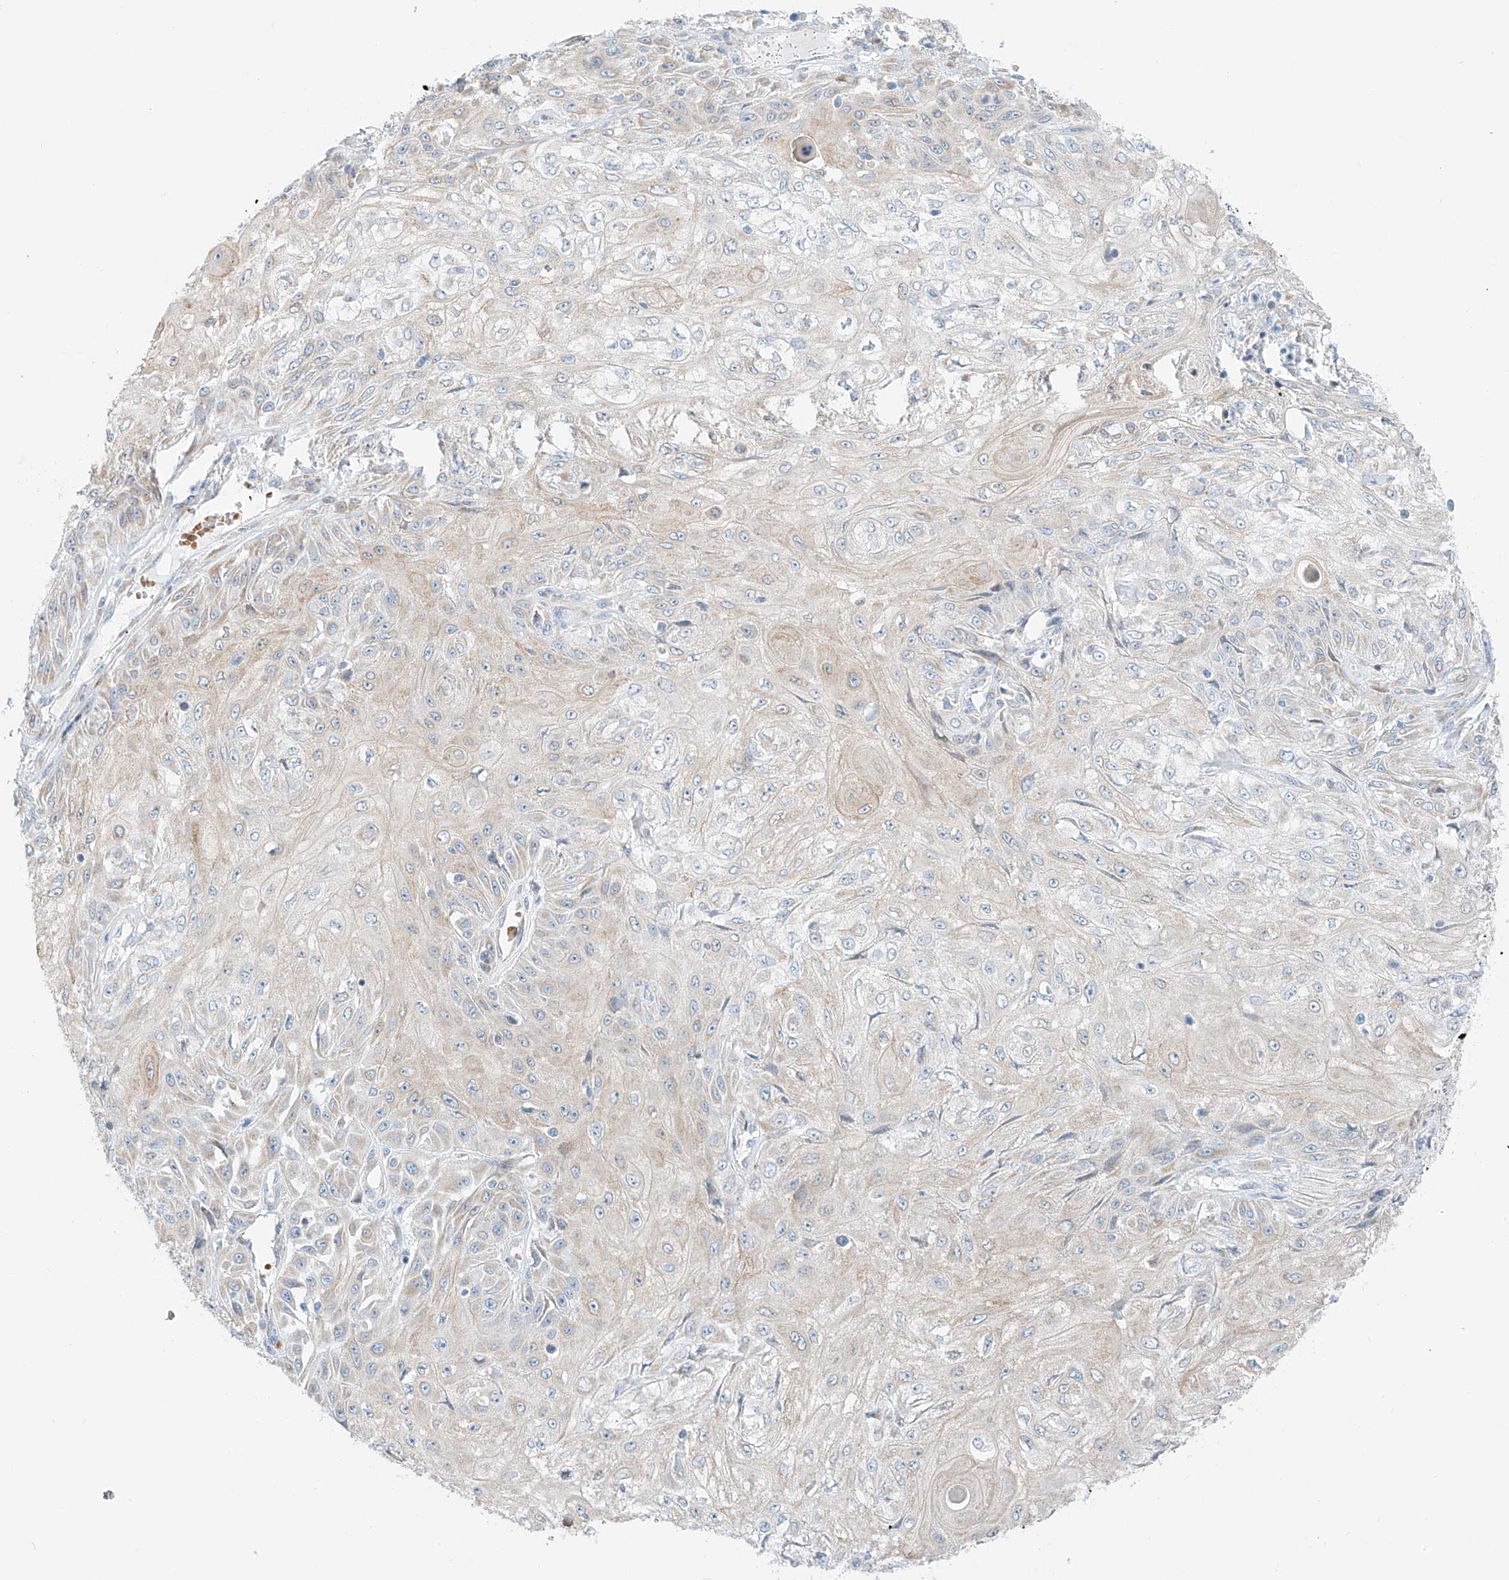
{"staining": {"intensity": "weak", "quantity": "25%-75%", "location": "cytoplasmic/membranous"}, "tissue": "skin cancer", "cell_type": "Tumor cells", "image_type": "cancer", "snomed": [{"axis": "morphology", "description": "Squamous cell carcinoma, NOS"}, {"axis": "morphology", "description": "Squamous cell carcinoma, metastatic, NOS"}, {"axis": "topography", "description": "Skin"}, {"axis": "topography", "description": "Lymph node"}], "caption": "The immunohistochemical stain shows weak cytoplasmic/membranous expression in tumor cells of skin cancer (squamous cell carcinoma) tissue.", "gene": "EIPR1", "patient": {"sex": "male", "age": 75}}